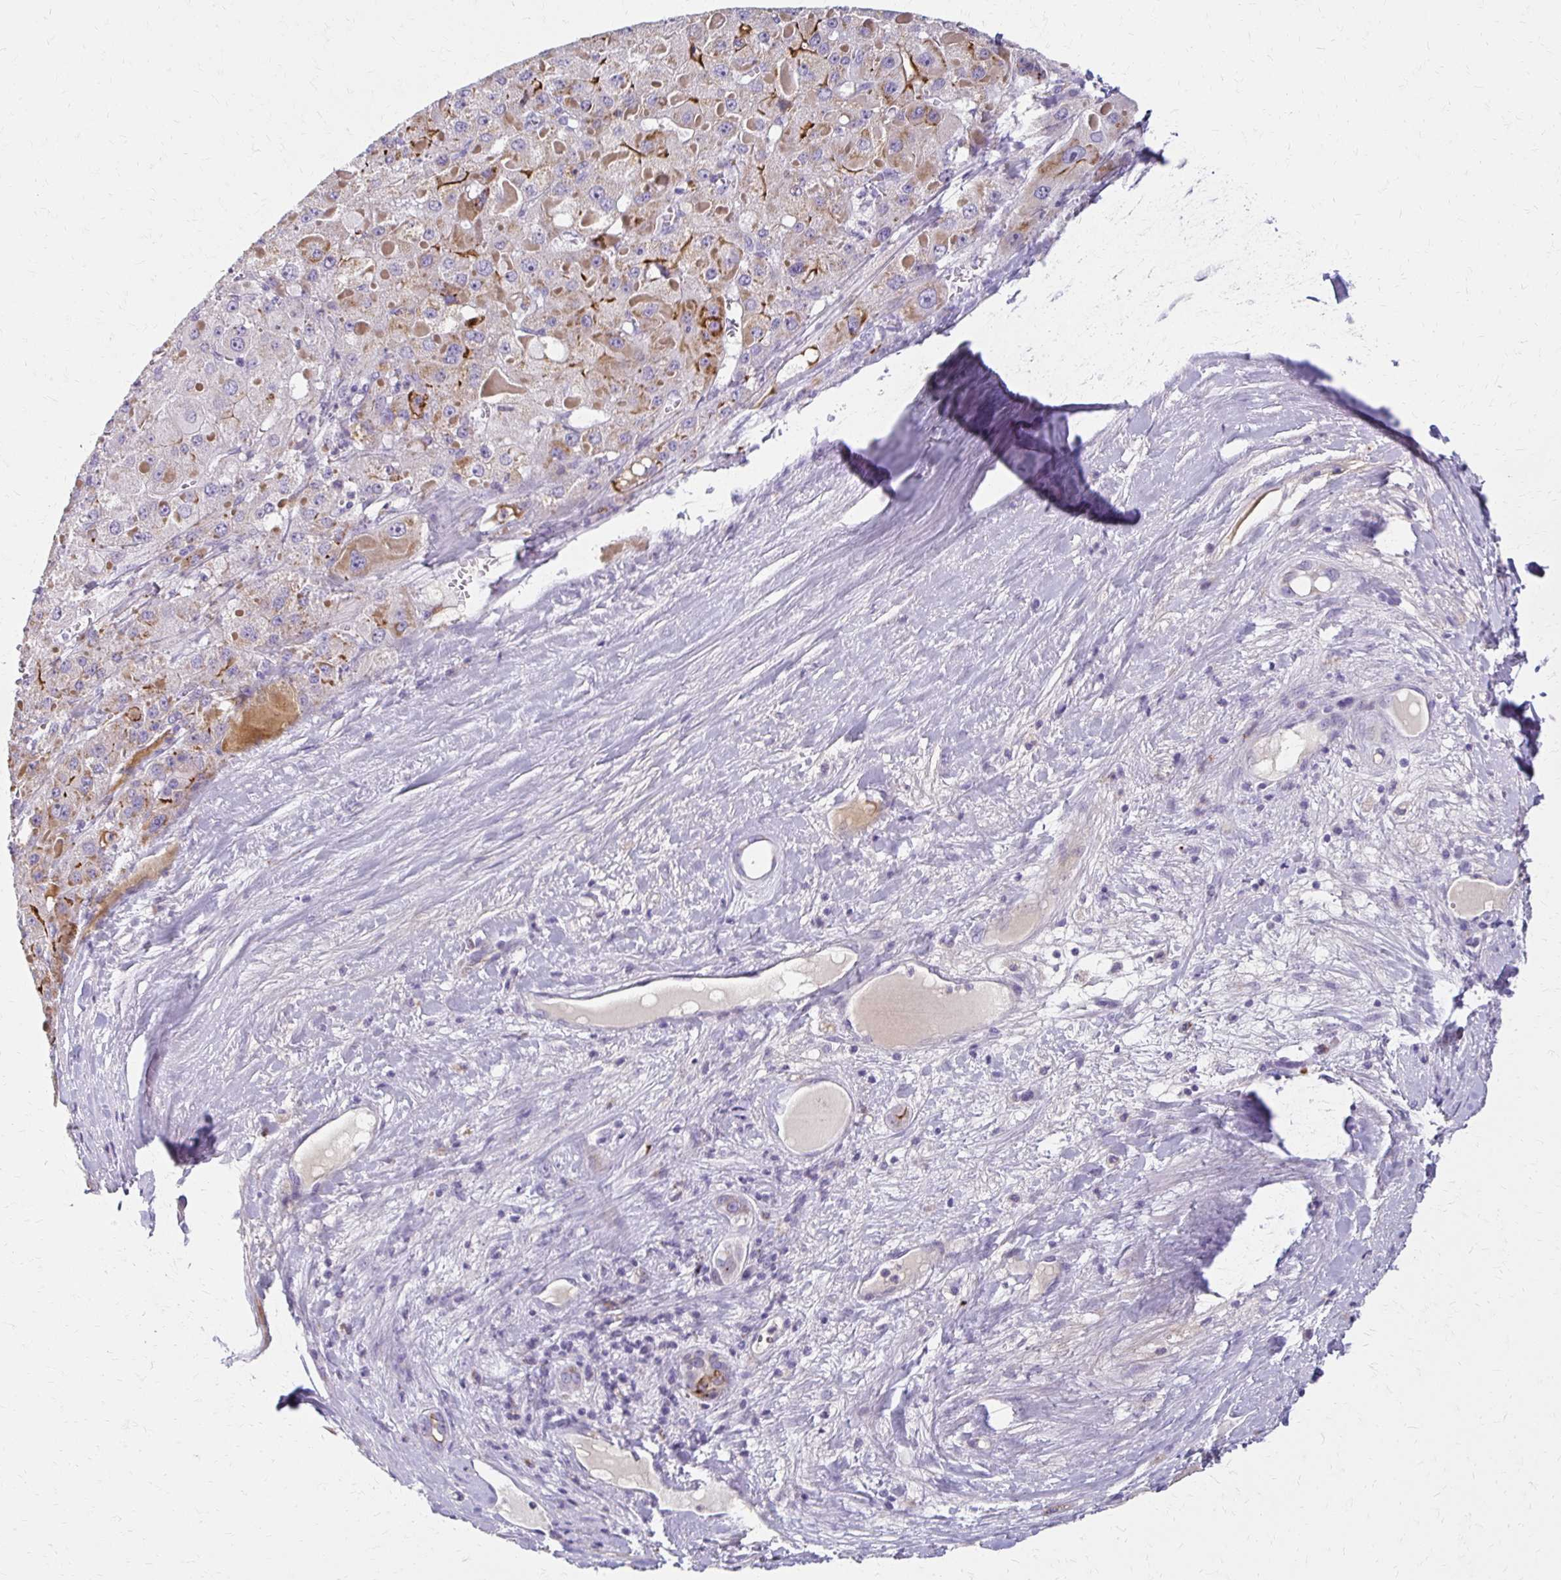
{"staining": {"intensity": "weak", "quantity": "<25%", "location": "cytoplasmic/membranous"}, "tissue": "liver cancer", "cell_type": "Tumor cells", "image_type": "cancer", "snomed": [{"axis": "morphology", "description": "Carcinoma, Hepatocellular, NOS"}, {"axis": "topography", "description": "Liver"}], "caption": "Tumor cells are negative for brown protein staining in liver cancer (hepatocellular carcinoma). (Stains: DAB (3,3'-diaminobenzidine) immunohistochemistry (IHC) with hematoxylin counter stain, Microscopy: brightfield microscopy at high magnification).", "gene": "BBS12", "patient": {"sex": "female", "age": 73}}